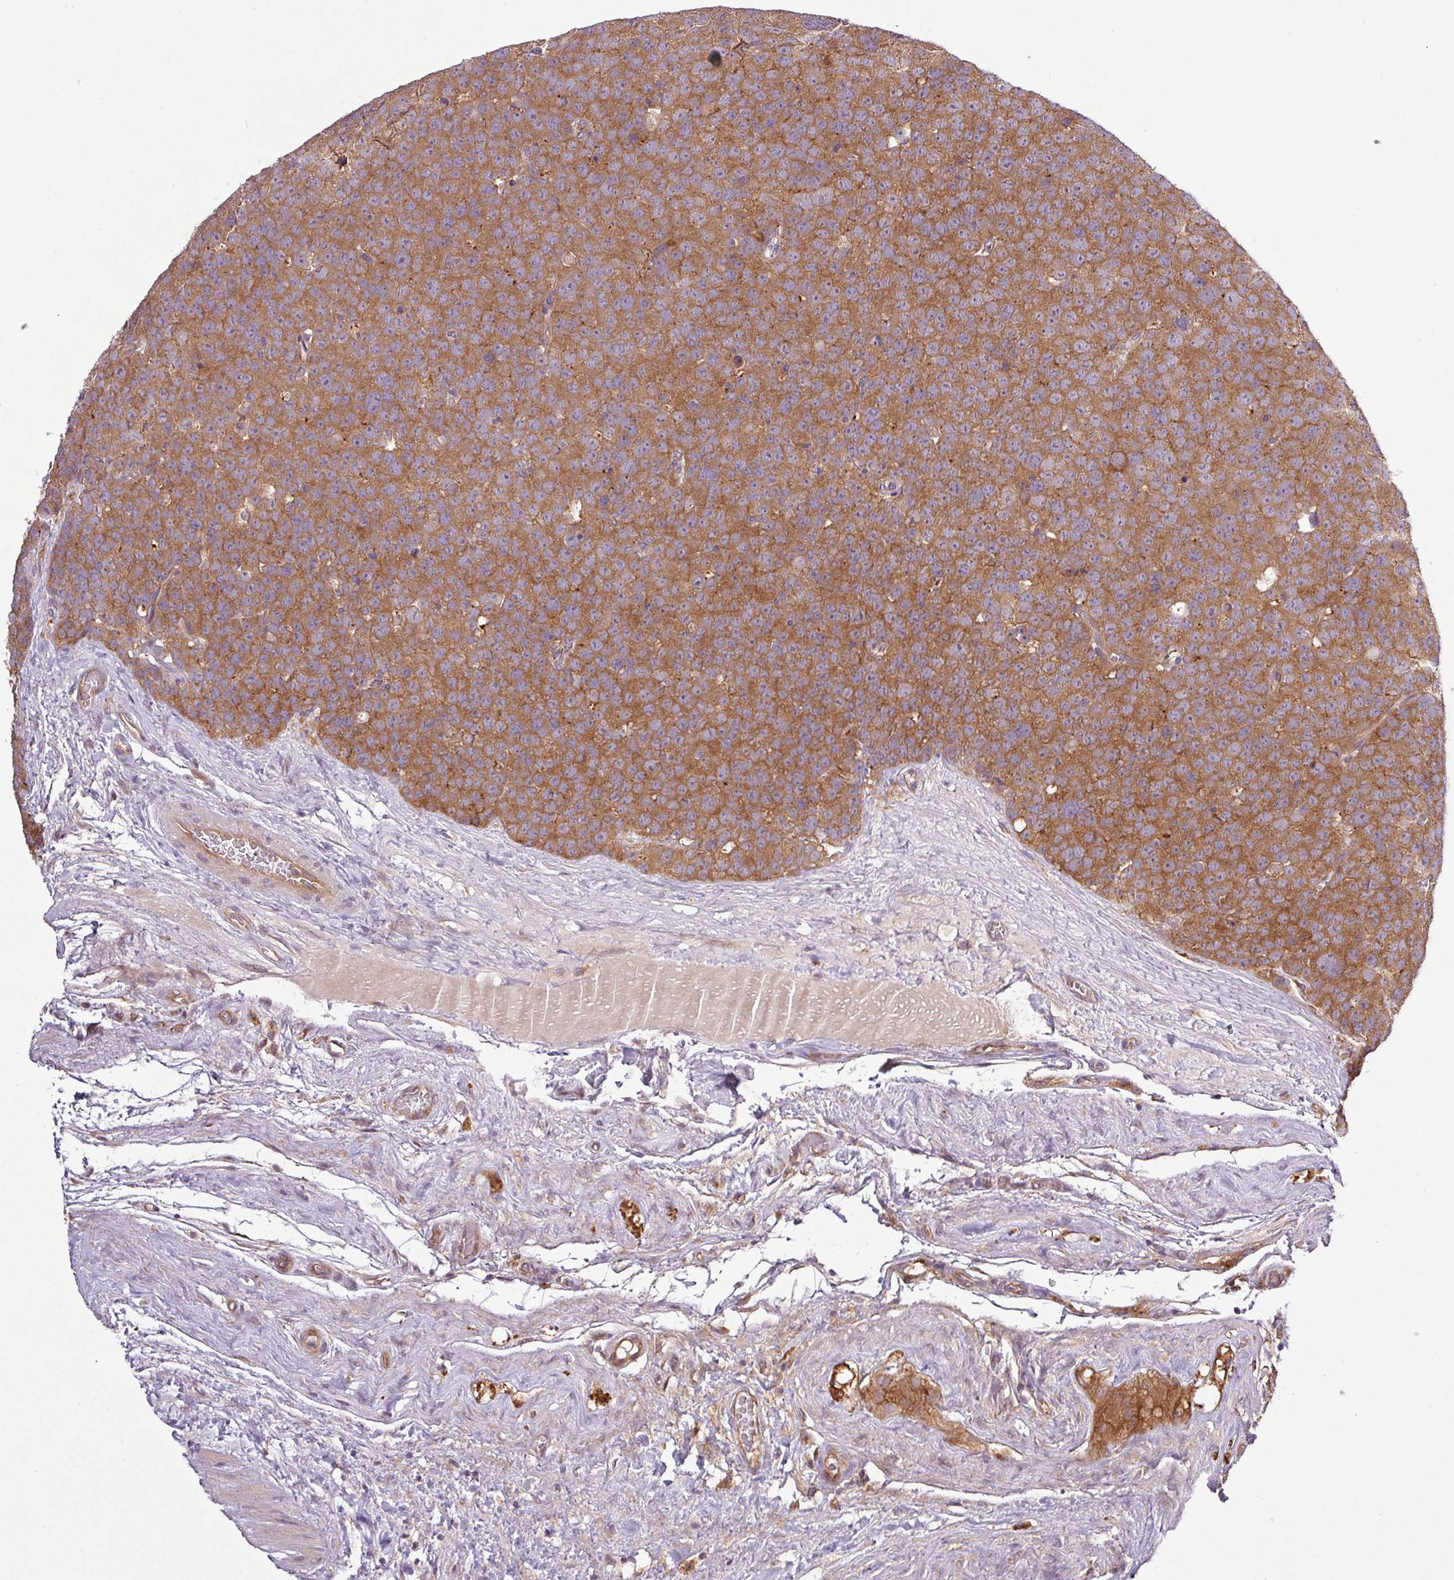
{"staining": {"intensity": "strong", "quantity": ">75%", "location": "cytoplasmic/membranous"}, "tissue": "testis cancer", "cell_type": "Tumor cells", "image_type": "cancer", "snomed": [{"axis": "morphology", "description": "Seminoma, NOS"}, {"axis": "topography", "description": "Testis"}], "caption": "Immunohistochemistry (IHC) of testis cancer shows high levels of strong cytoplasmic/membranous positivity in about >75% of tumor cells.", "gene": "SIRPB2", "patient": {"sex": "male", "age": 71}}